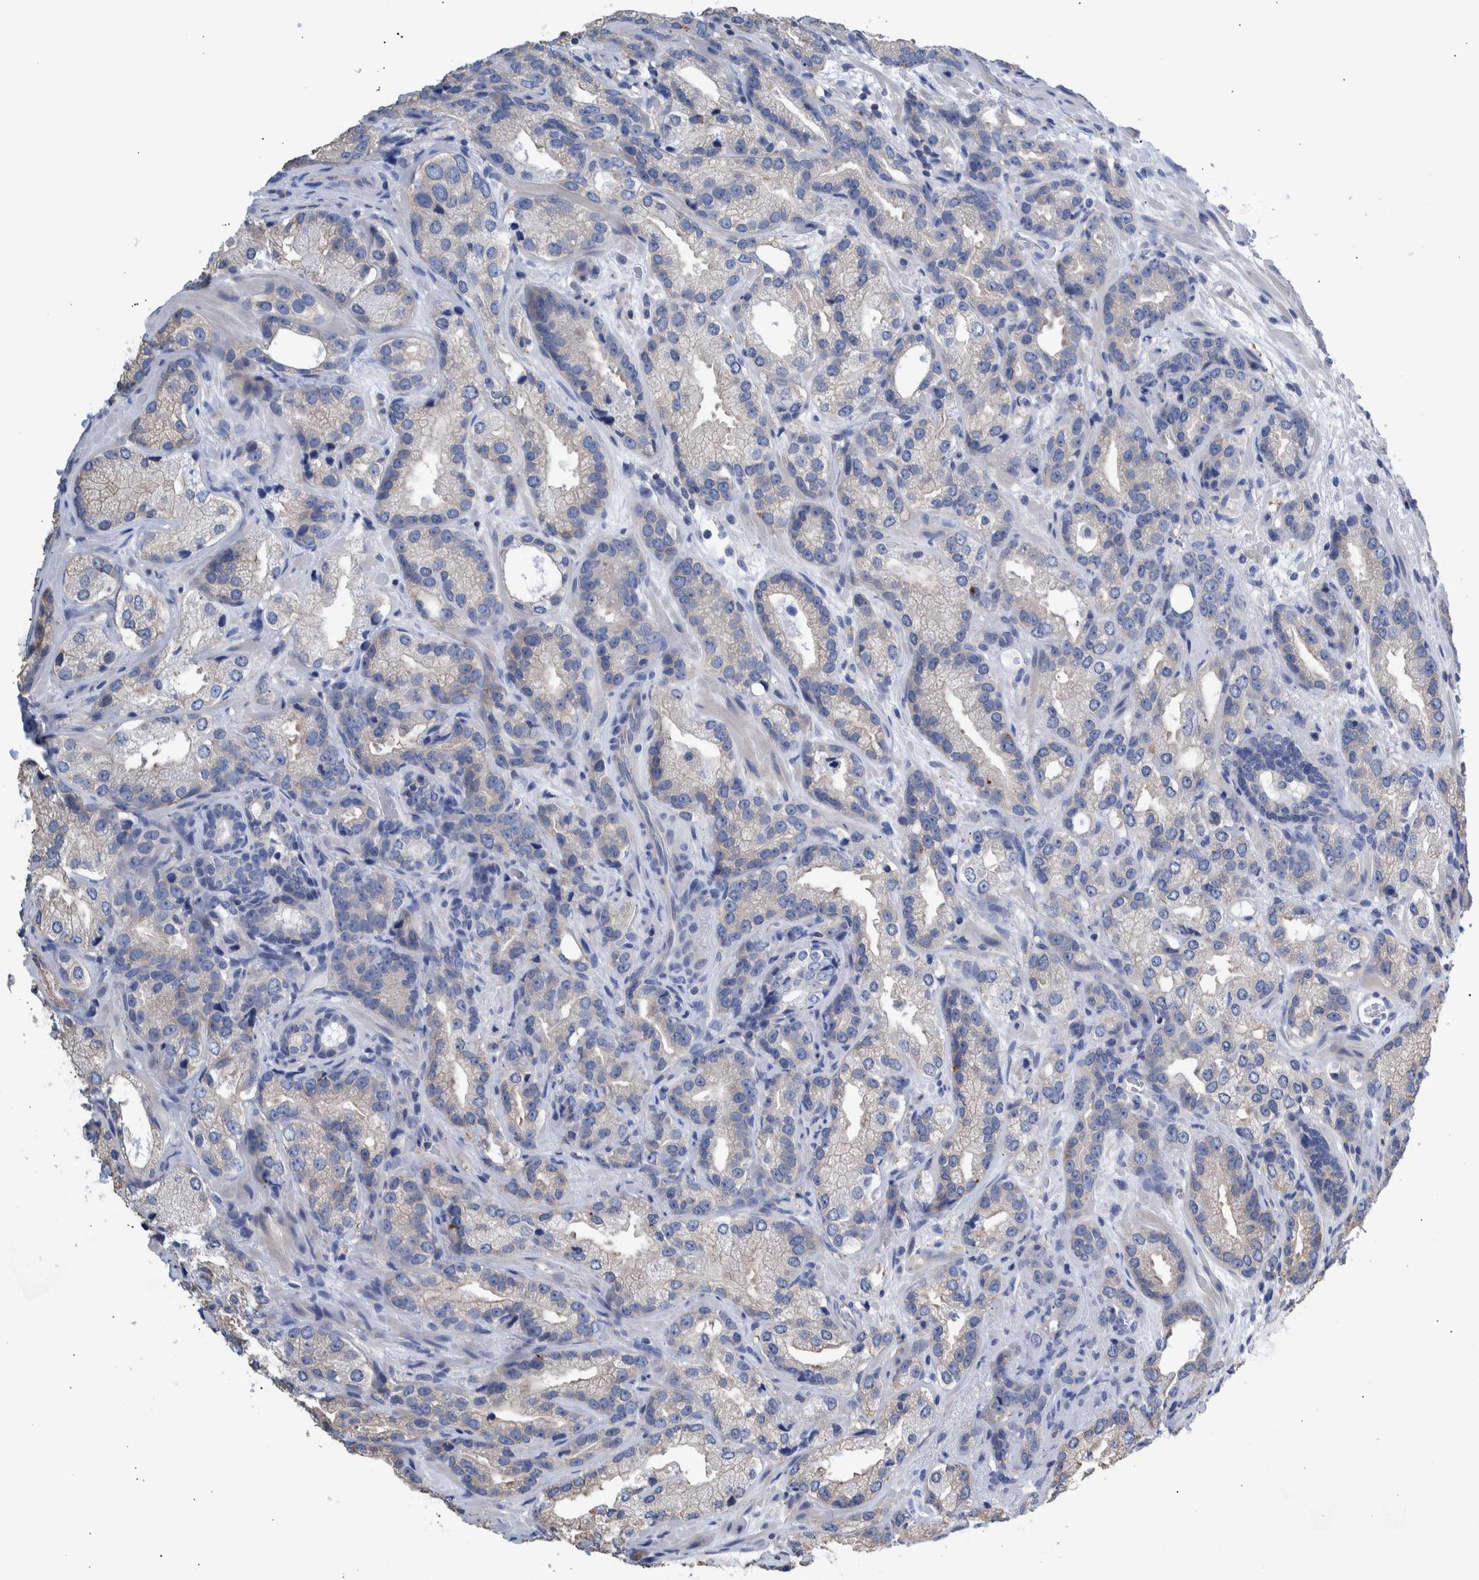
{"staining": {"intensity": "negative", "quantity": "none", "location": "none"}, "tissue": "prostate cancer", "cell_type": "Tumor cells", "image_type": "cancer", "snomed": [{"axis": "morphology", "description": "Adenocarcinoma, High grade"}, {"axis": "topography", "description": "Prostate"}], "caption": "High magnification brightfield microscopy of adenocarcinoma (high-grade) (prostate) stained with DAB (brown) and counterstained with hematoxylin (blue): tumor cells show no significant staining.", "gene": "PPP3CC", "patient": {"sex": "male", "age": 63}}